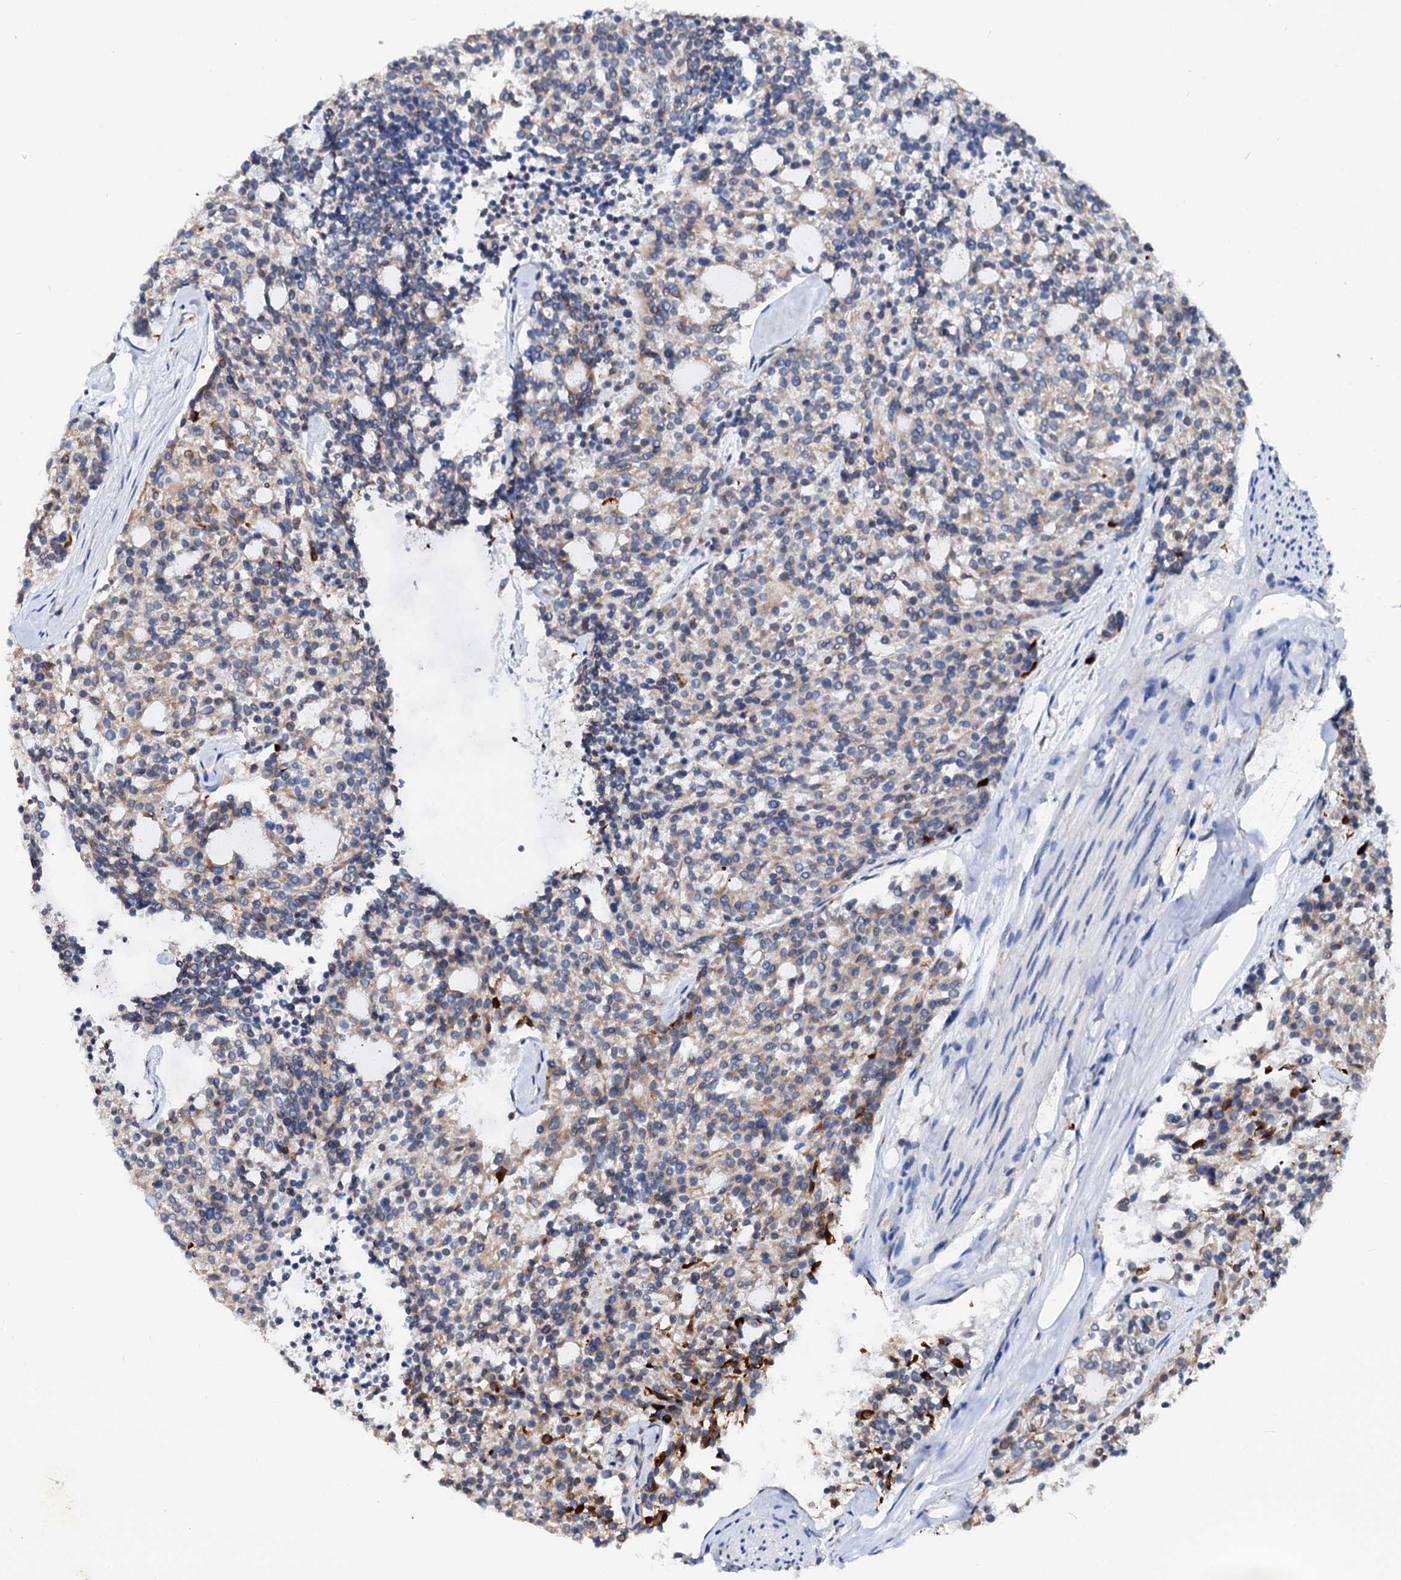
{"staining": {"intensity": "weak", "quantity": "25%-75%", "location": "cytoplasmic/membranous"}, "tissue": "carcinoid", "cell_type": "Tumor cells", "image_type": "cancer", "snomed": [{"axis": "morphology", "description": "Carcinoid, malignant, NOS"}, {"axis": "topography", "description": "Pancreas"}], "caption": "Approximately 25%-75% of tumor cells in carcinoid reveal weak cytoplasmic/membranous protein expression as visualized by brown immunohistochemical staining.", "gene": "LMAN1", "patient": {"sex": "female", "age": 54}}